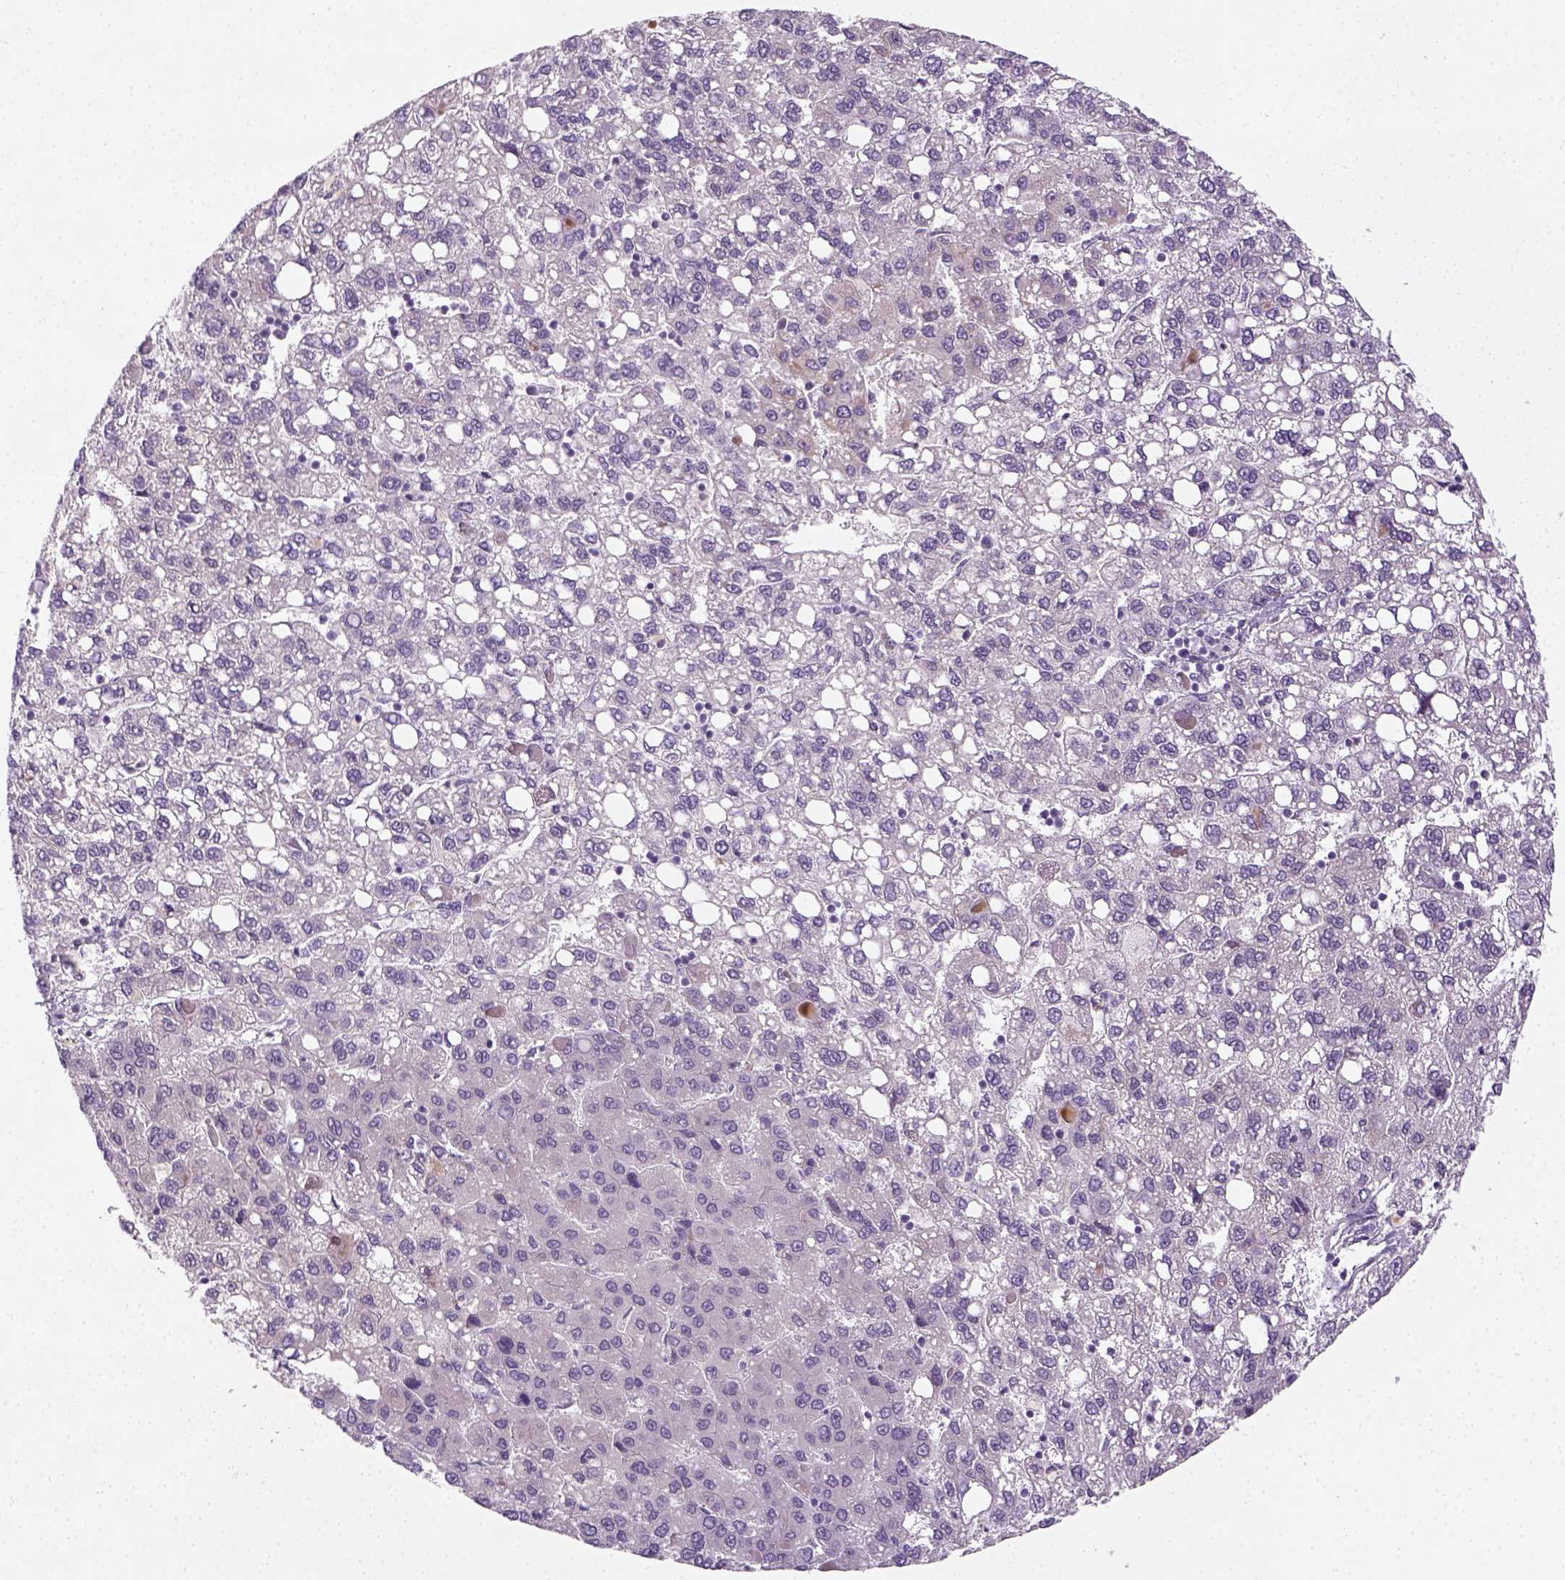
{"staining": {"intensity": "negative", "quantity": "none", "location": "none"}, "tissue": "liver cancer", "cell_type": "Tumor cells", "image_type": "cancer", "snomed": [{"axis": "morphology", "description": "Carcinoma, Hepatocellular, NOS"}, {"axis": "topography", "description": "Liver"}], "caption": "High magnification brightfield microscopy of liver cancer stained with DAB (3,3'-diaminobenzidine) (brown) and counterstained with hematoxylin (blue): tumor cells show no significant staining.", "gene": "MAGEB3", "patient": {"sex": "female", "age": 82}}